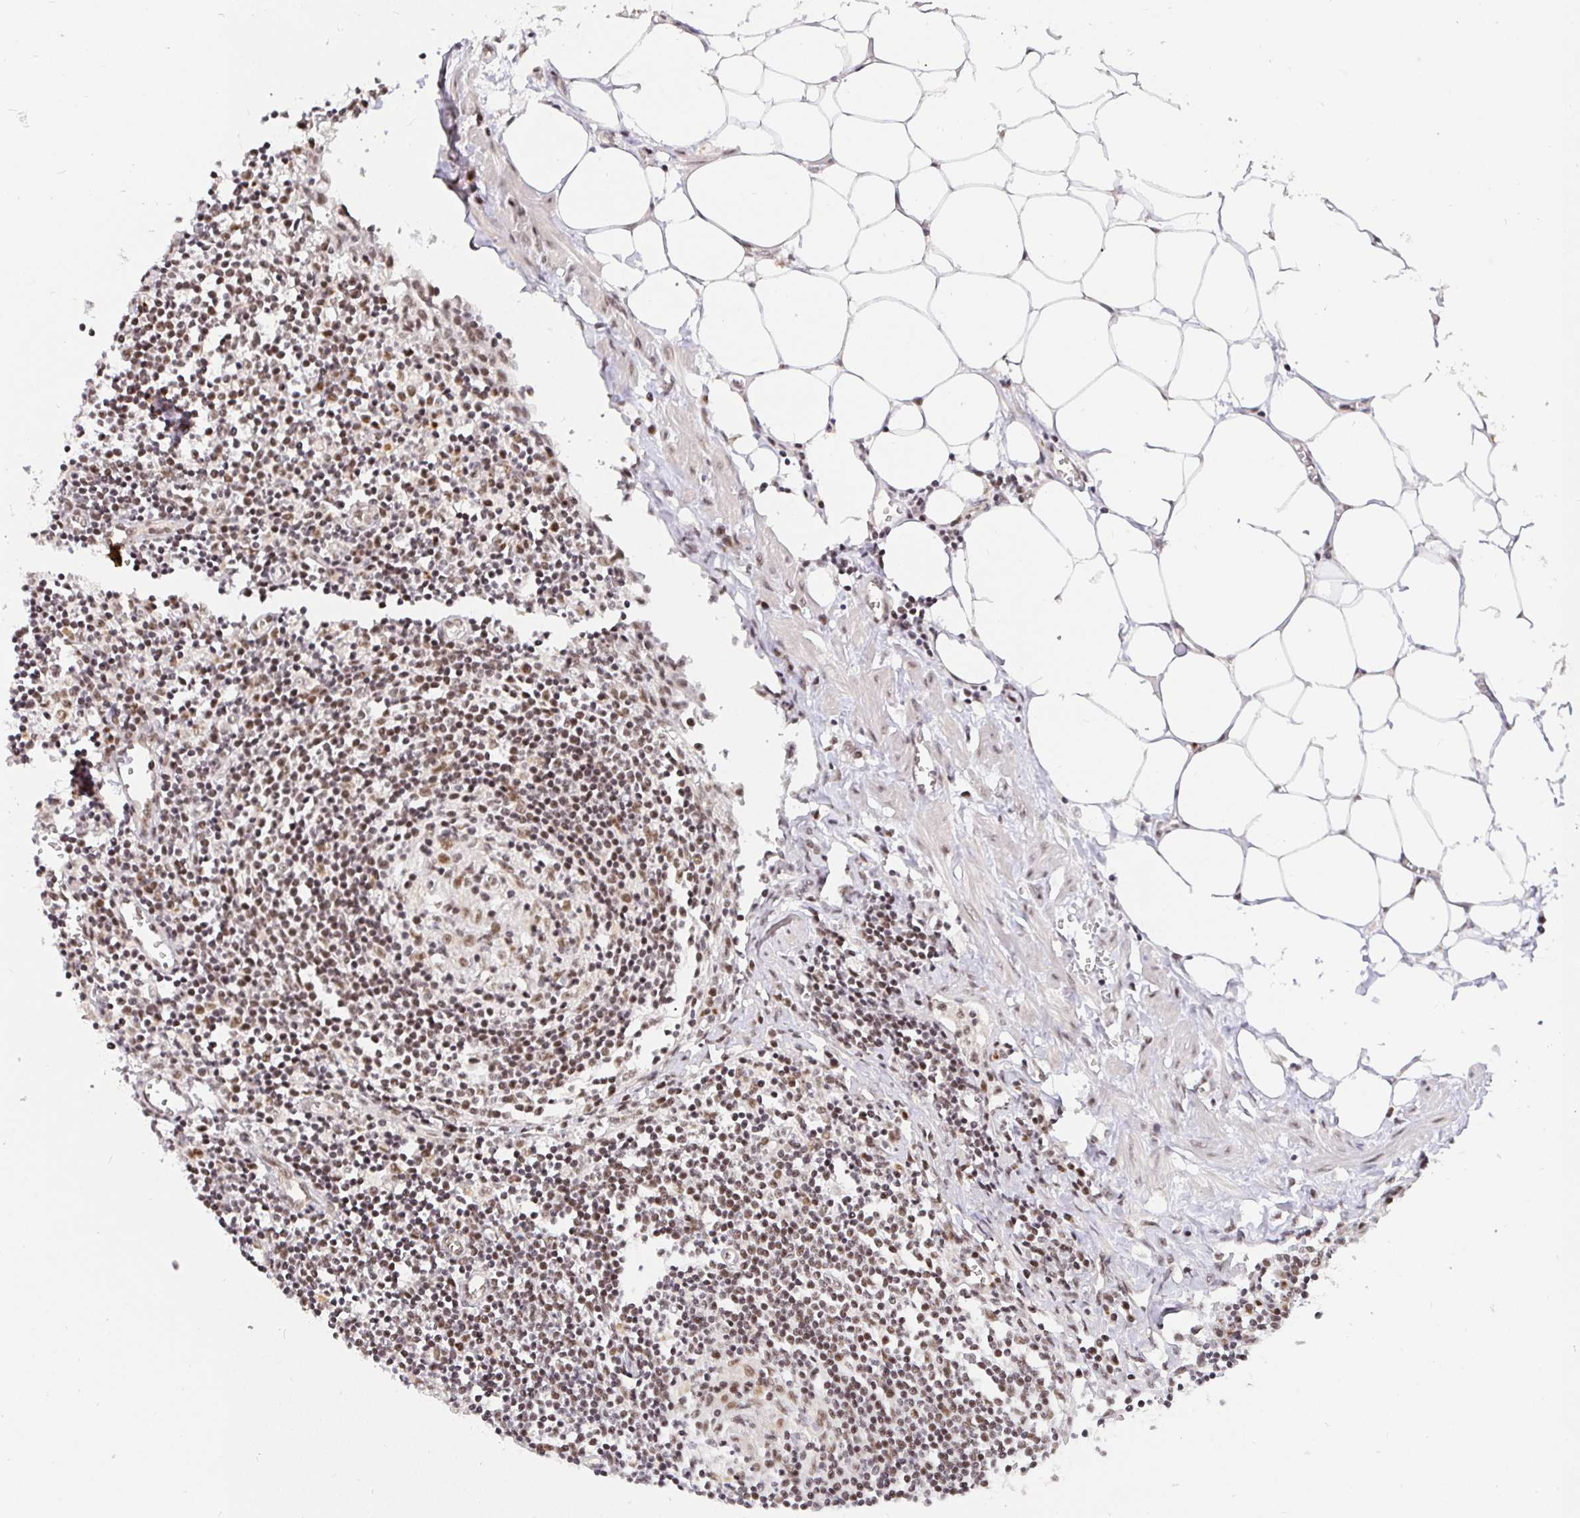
{"staining": {"intensity": "moderate", "quantity": ">75%", "location": "nuclear"}, "tissue": "lymph node", "cell_type": "Germinal center cells", "image_type": "normal", "snomed": [{"axis": "morphology", "description": "Normal tissue, NOS"}, {"axis": "topography", "description": "Lymph node"}], "caption": "Brown immunohistochemical staining in benign human lymph node shows moderate nuclear positivity in approximately >75% of germinal center cells.", "gene": "USF1", "patient": {"sex": "male", "age": 66}}